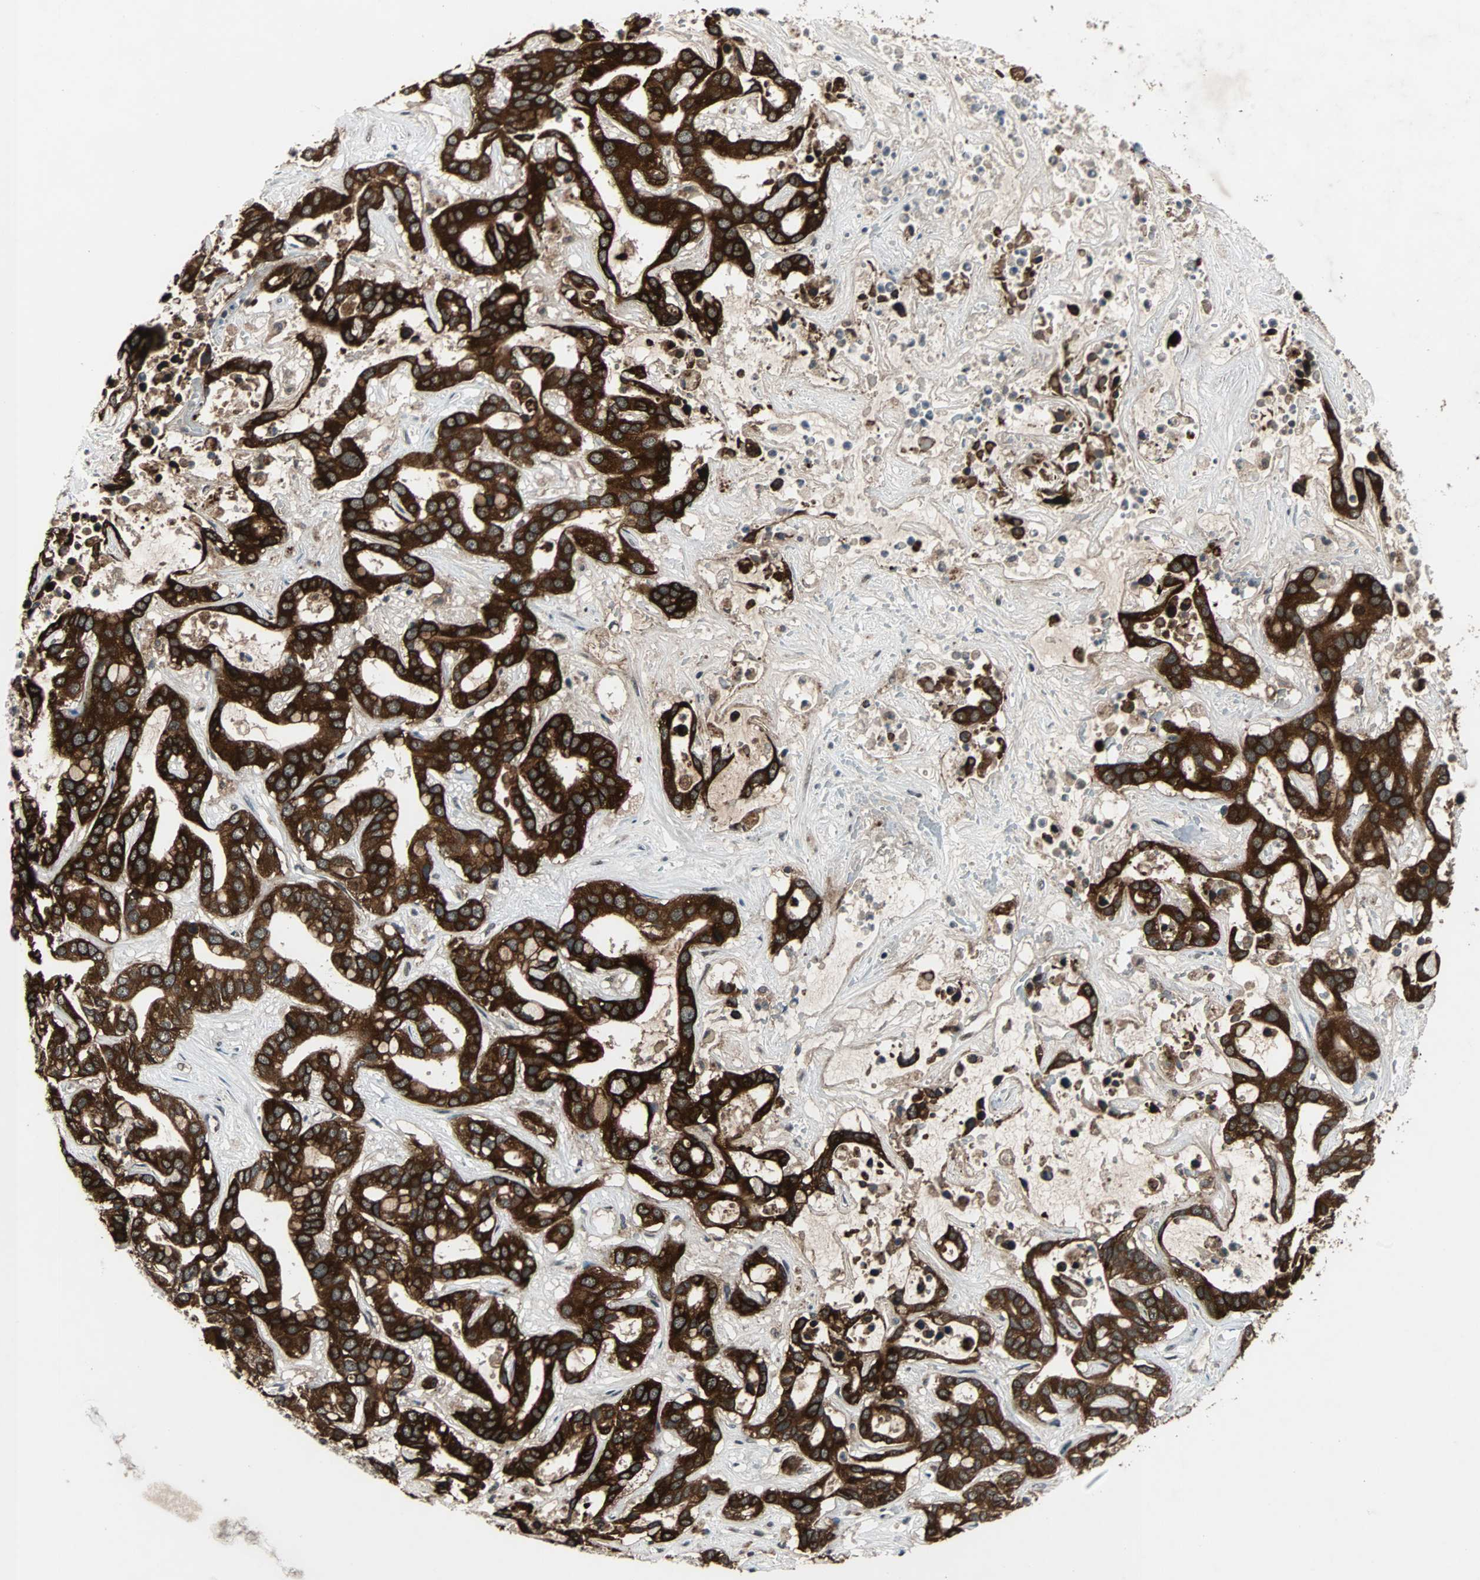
{"staining": {"intensity": "strong", "quantity": ">75%", "location": "cytoplasmic/membranous"}, "tissue": "liver cancer", "cell_type": "Tumor cells", "image_type": "cancer", "snomed": [{"axis": "morphology", "description": "Cholangiocarcinoma"}, {"axis": "topography", "description": "Liver"}], "caption": "Immunohistochemical staining of liver cancer (cholangiocarcinoma) displays strong cytoplasmic/membranous protein staining in approximately >75% of tumor cells. The protein of interest is stained brown, and the nuclei are stained in blue (DAB (3,3'-diaminobenzidine) IHC with brightfield microscopy, high magnification).", "gene": "LSR", "patient": {"sex": "female", "age": 65}}